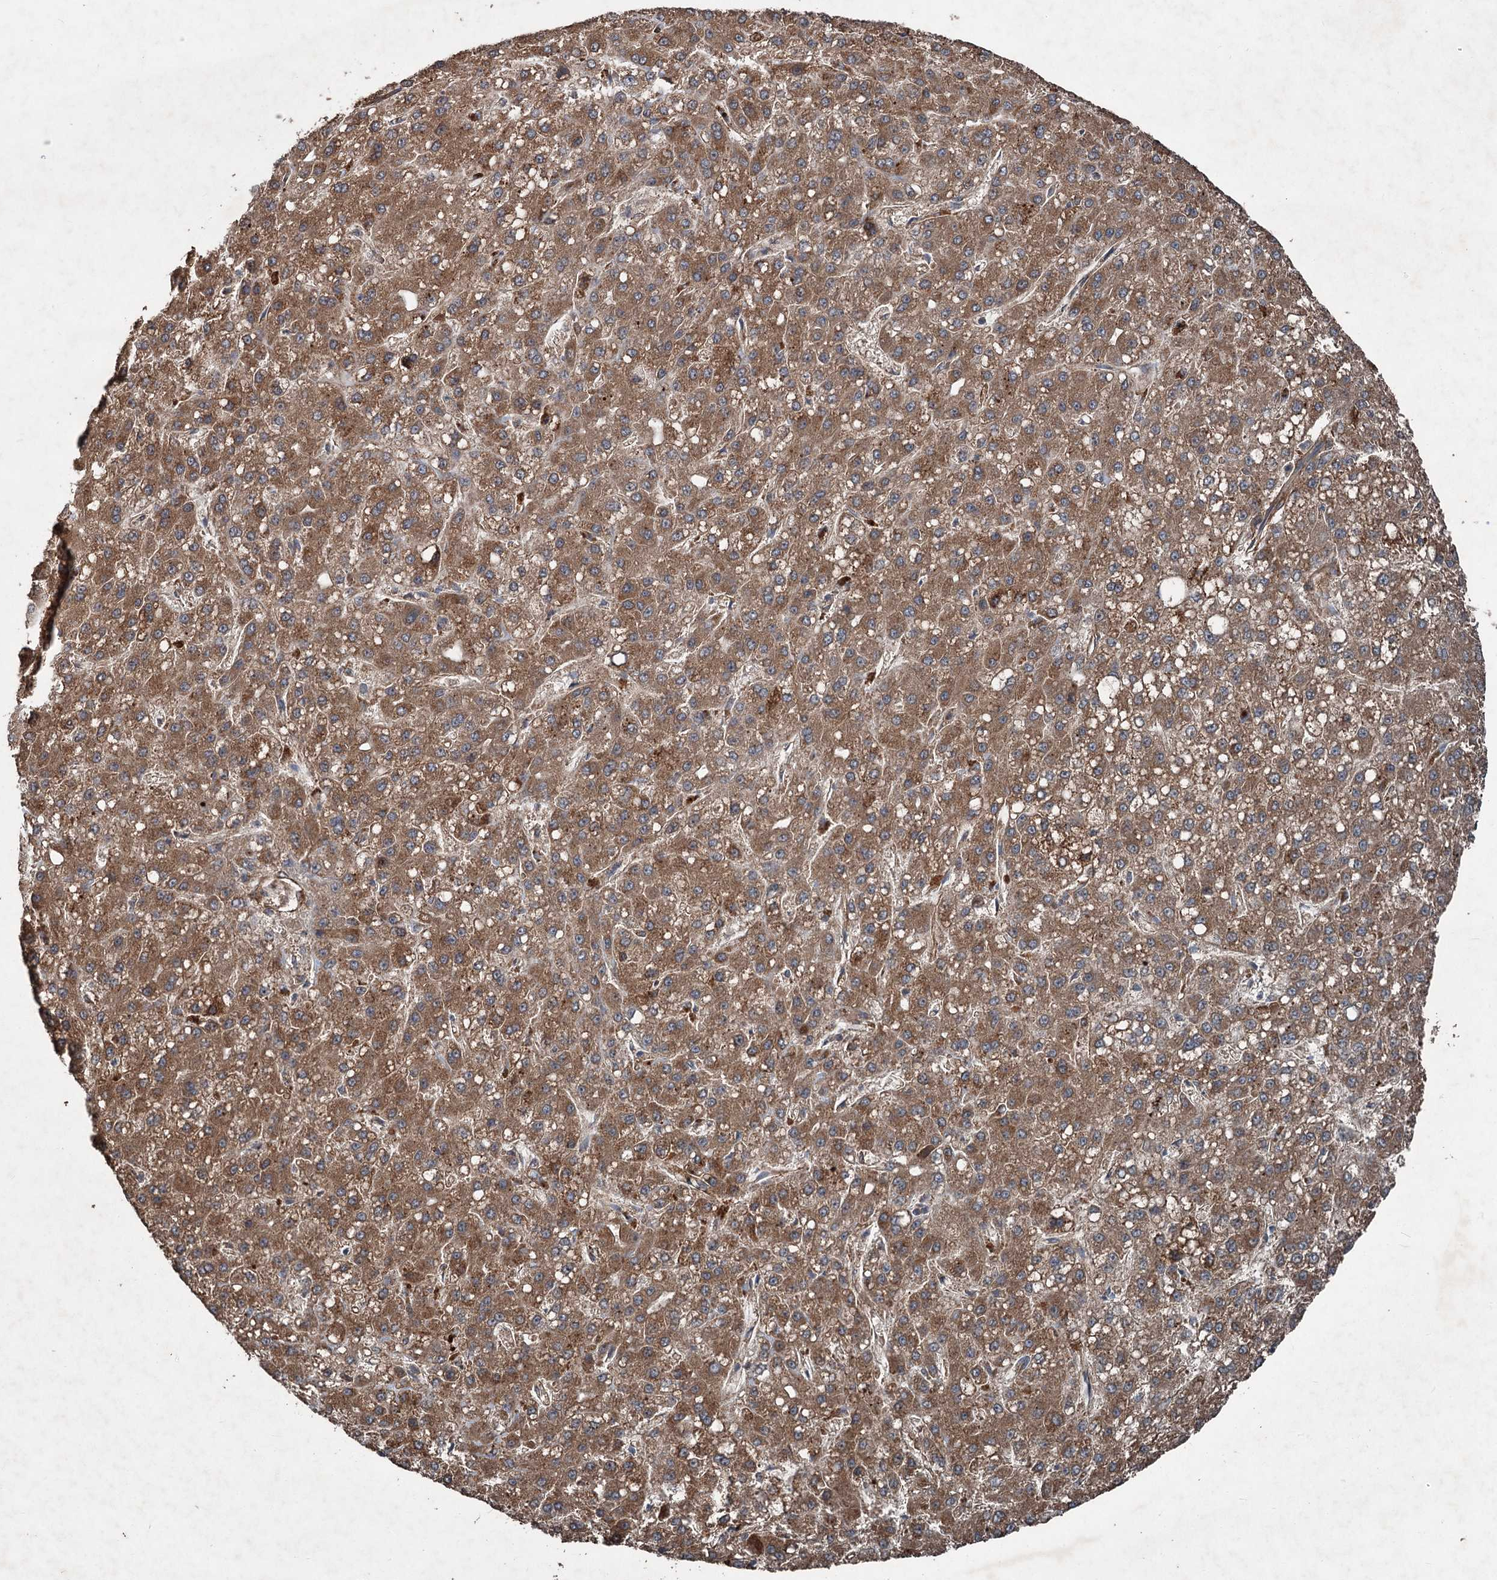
{"staining": {"intensity": "moderate", "quantity": ">75%", "location": "cytoplasmic/membranous"}, "tissue": "liver cancer", "cell_type": "Tumor cells", "image_type": "cancer", "snomed": [{"axis": "morphology", "description": "Carcinoma, Hepatocellular, NOS"}, {"axis": "topography", "description": "Liver"}], "caption": "This is a histology image of immunohistochemistry (IHC) staining of liver hepatocellular carcinoma, which shows moderate expression in the cytoplasmic/membranous of tumor cells.", "gene": "RNF214", "patient": {"sex": "male", "age": 67}}